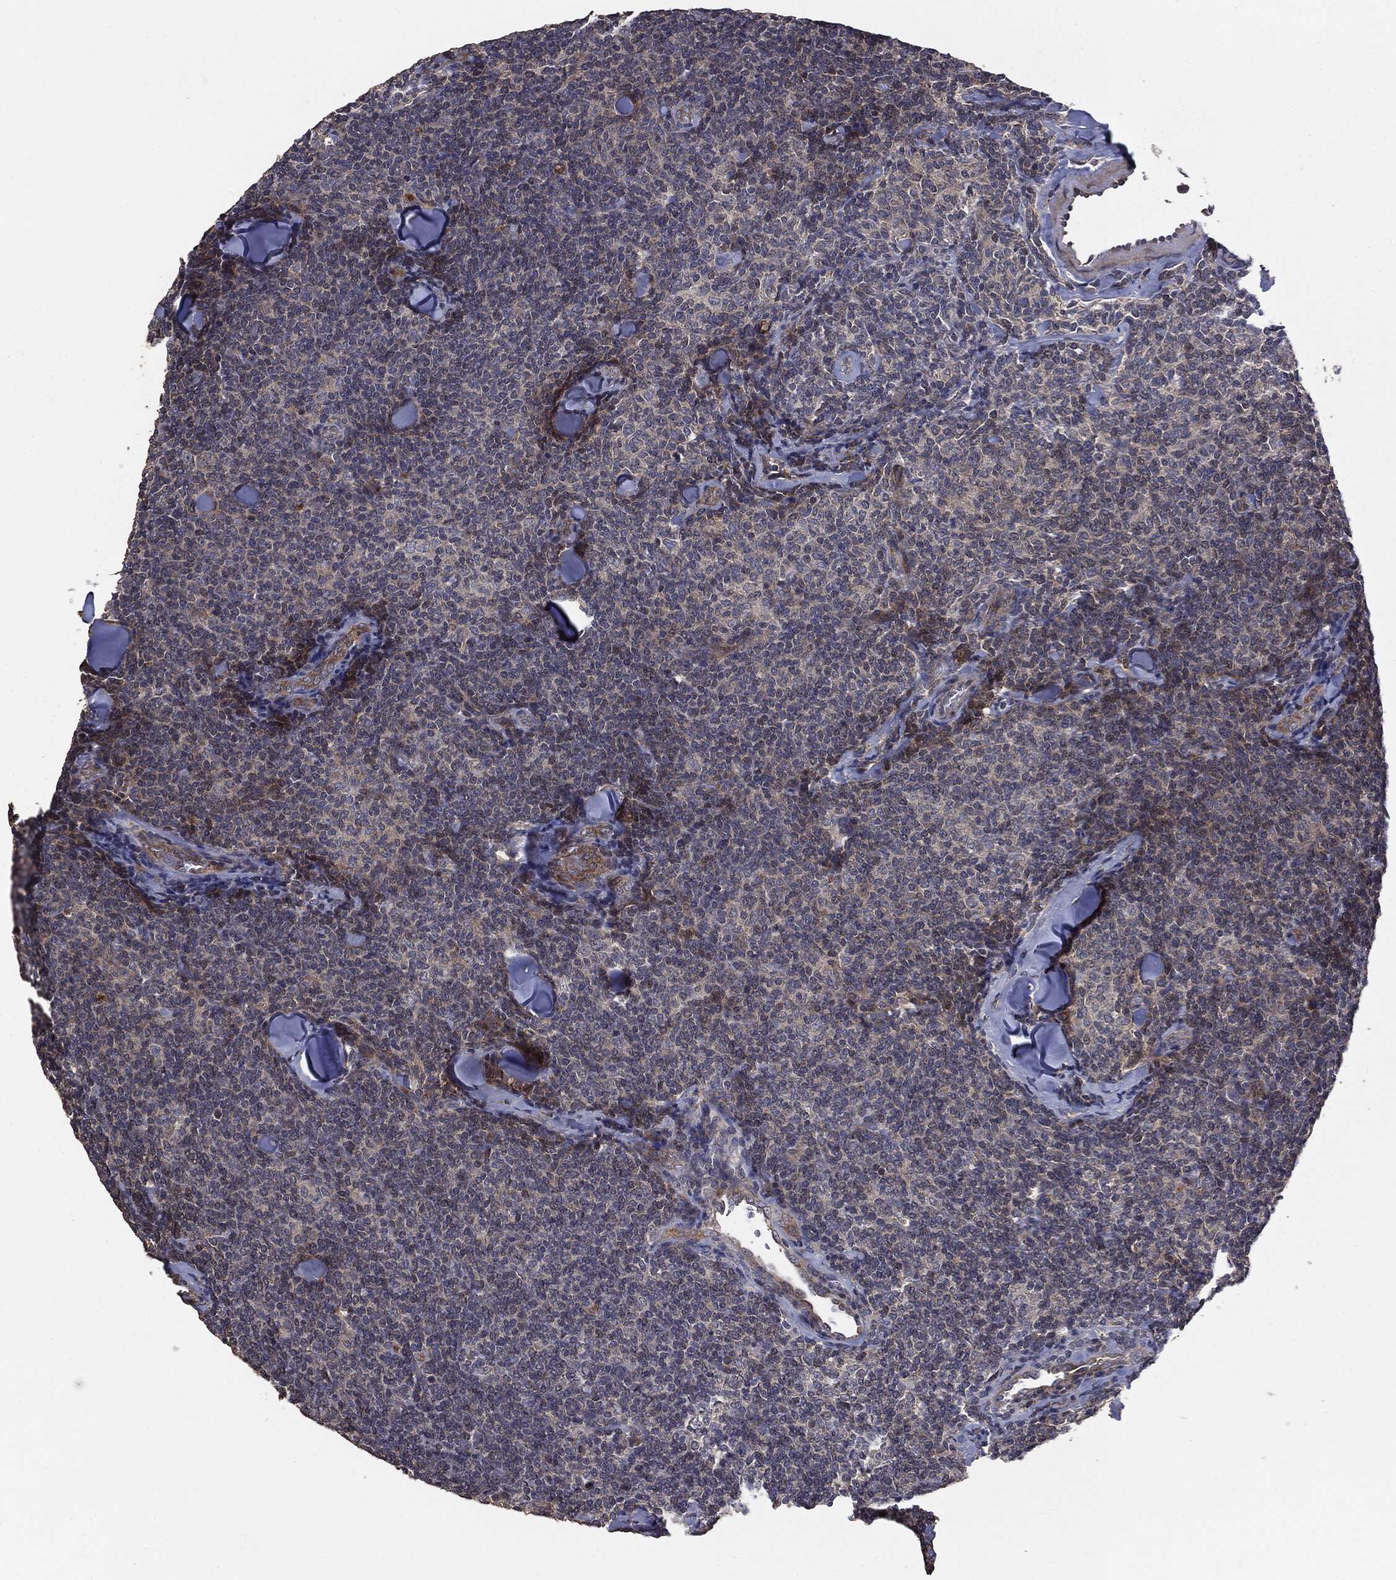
{"staining": {"intensity": "weak", "quantity": "<25%", "location": "cytoplasmic/membranous"}, "tissue": "lymphoma", "cell_type": "Tumor cells", "image_type": "cancer", "snomed": [{"axis": "morphology", "description": "Malignant lymphoma, non-Hodgkin's type, Low grade"}, {"axis": "topography", "description": "Lymph node"}], "caption": "This is an immunohistochemistry (IHC) photomicrograph of low-grade malignant lymphoma, non-Hodgkin's type. There is no expression in tumor cells.", "gene": "MTOR", "patient": {"sex": "female", "age": 56}}